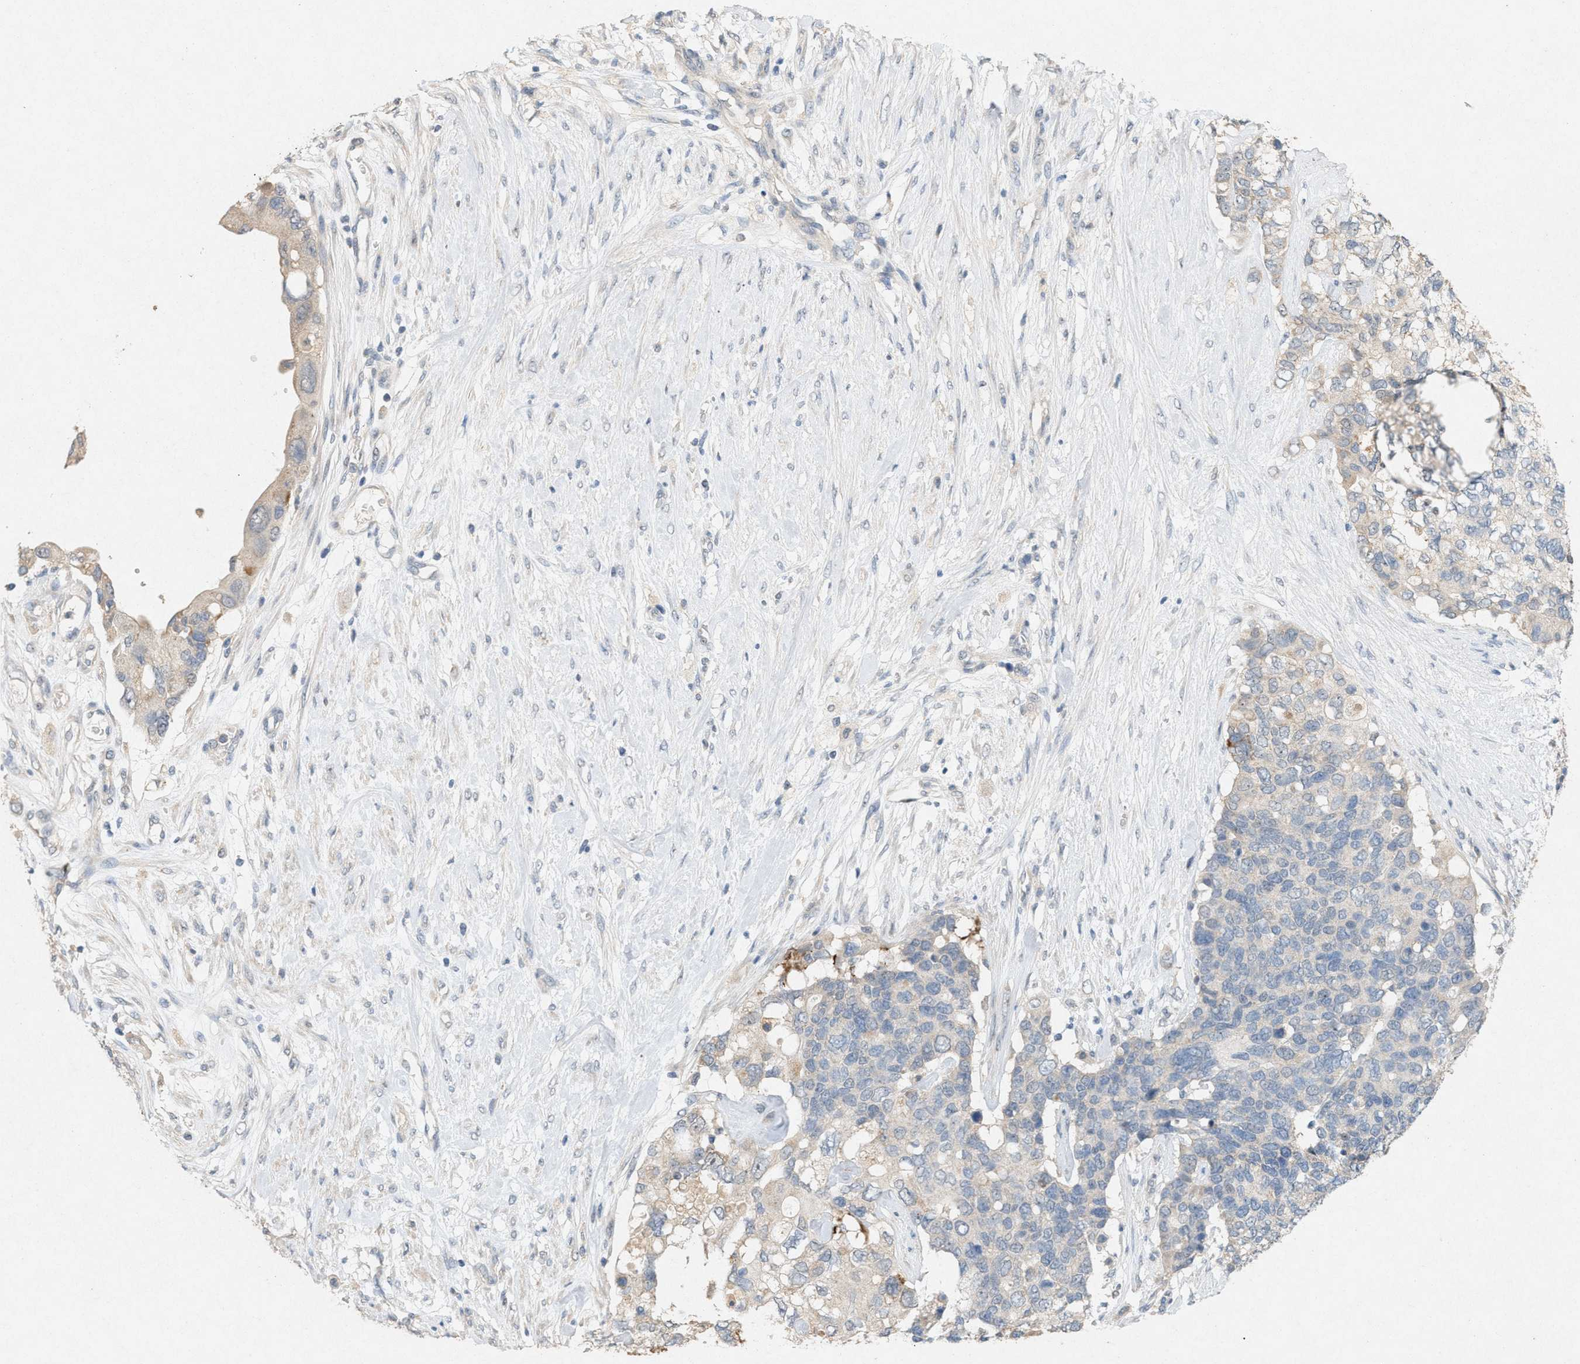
{"staining": {"intensity": "weak", "quantity": "<25%", "location": "cytoplasmic/membranous"}, "tissue": "pancreatic cancer", "cell_type": "Tumor cells", "image_type": "cancer", "snomed": [{"axis": "morphology", "description": "Adenocarcinoma, NOS"}, {"axis": "topography", "description": "Pancreas"}], "caption": "Immunohistochemical staining of human pancreatic cancer displays no significant staining in tumor cells.", "gene": "DCAF7", "patient": {"sex": "female", "age": 56}}